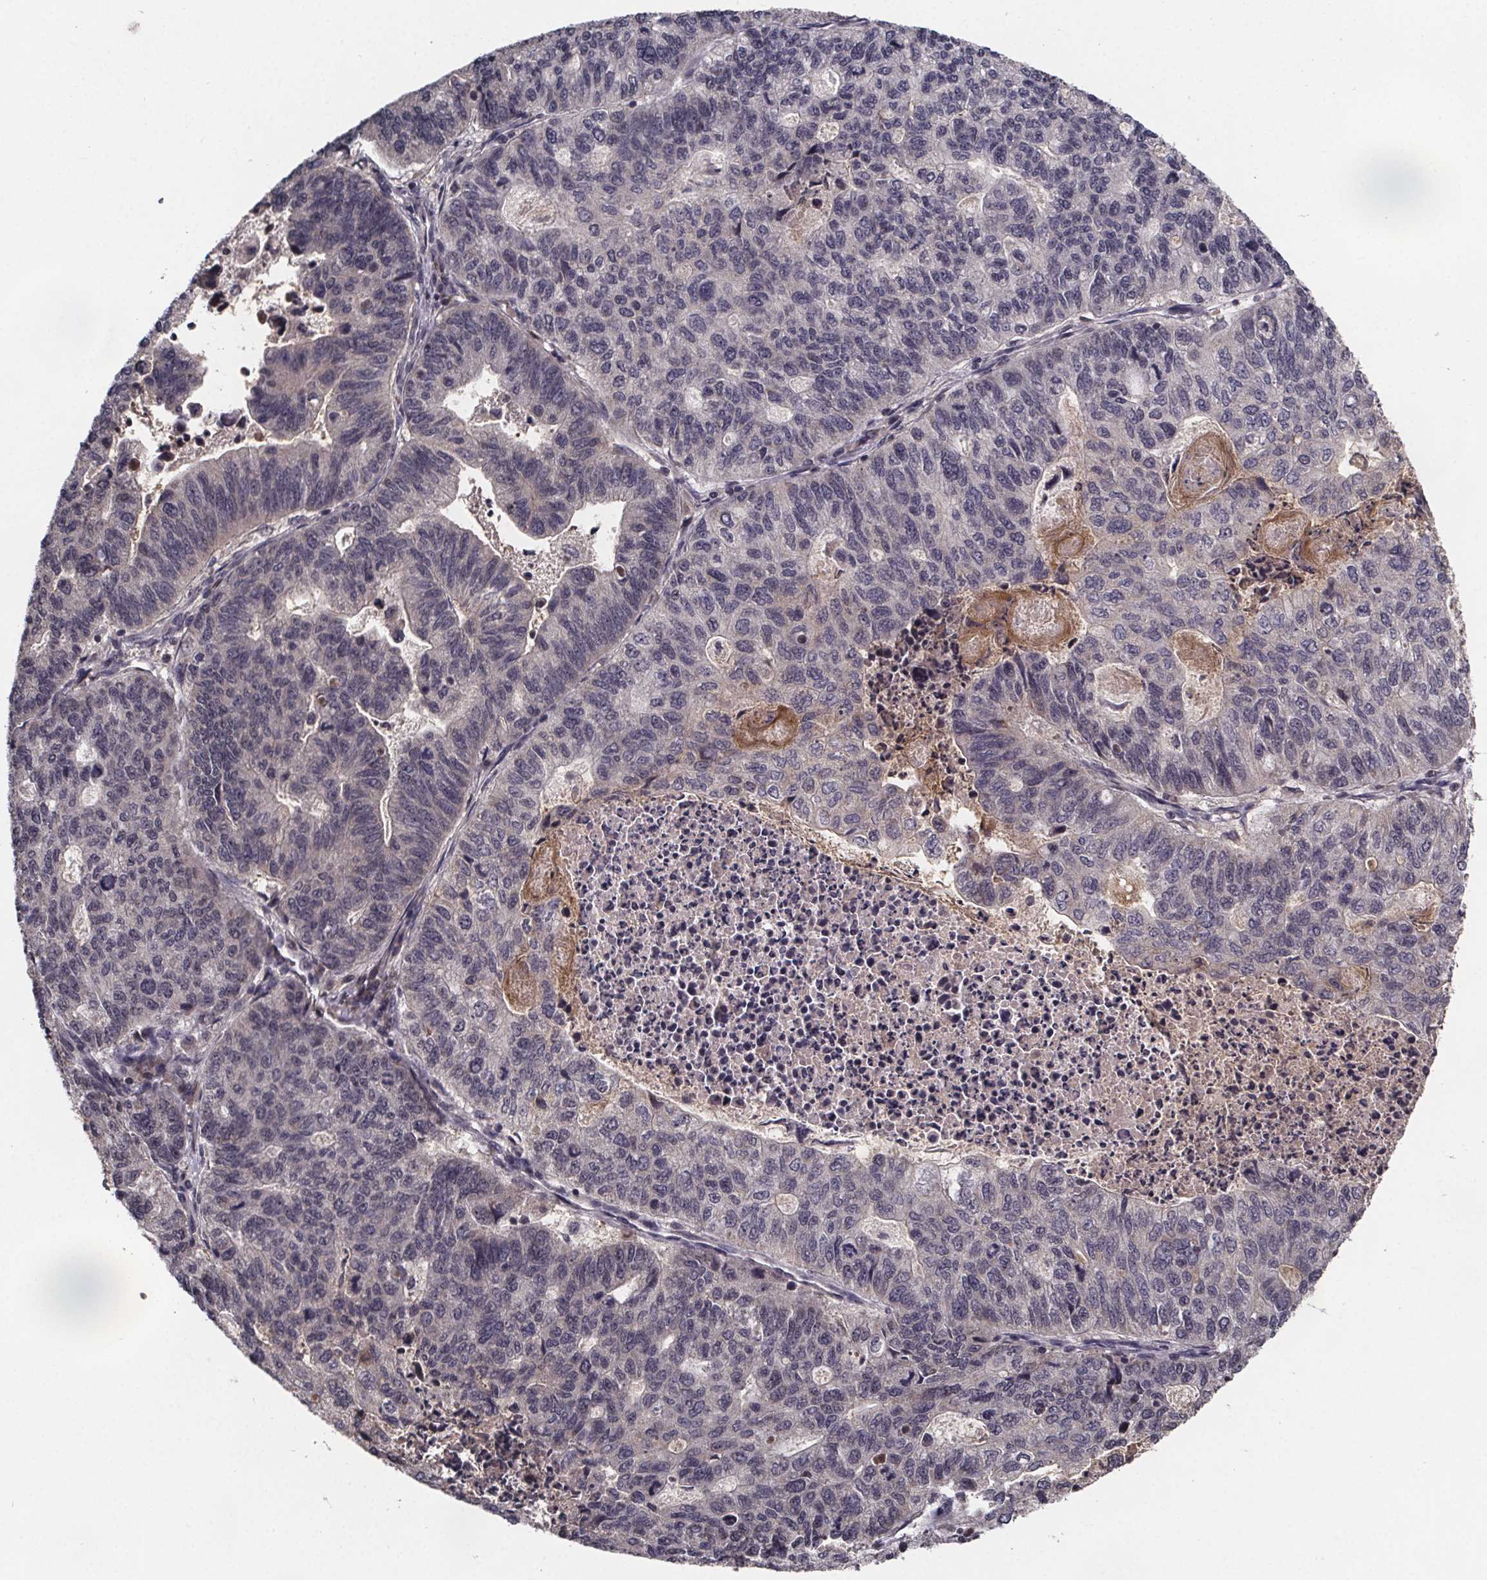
{"staining": {"intensity": "weak", "quantity": "<25%", "location": "cytoplasmic/membranous"}, "tissue": "stomach cancer", "cell_type": "Tumor cells", "image_type": "cancer", "snomed": [{"axis": "morphology", "description": "Adenocarcinoma, NOS"}, {"axis": "topography", "description": "Stomach, upper"}], "caption": "Stomach adenocarcinoma was stained to show a protein in brown. There is no significant expression in tumor cells.", "gene": "FN3KRP", "patient": {"sex": "female", "age": 67}}